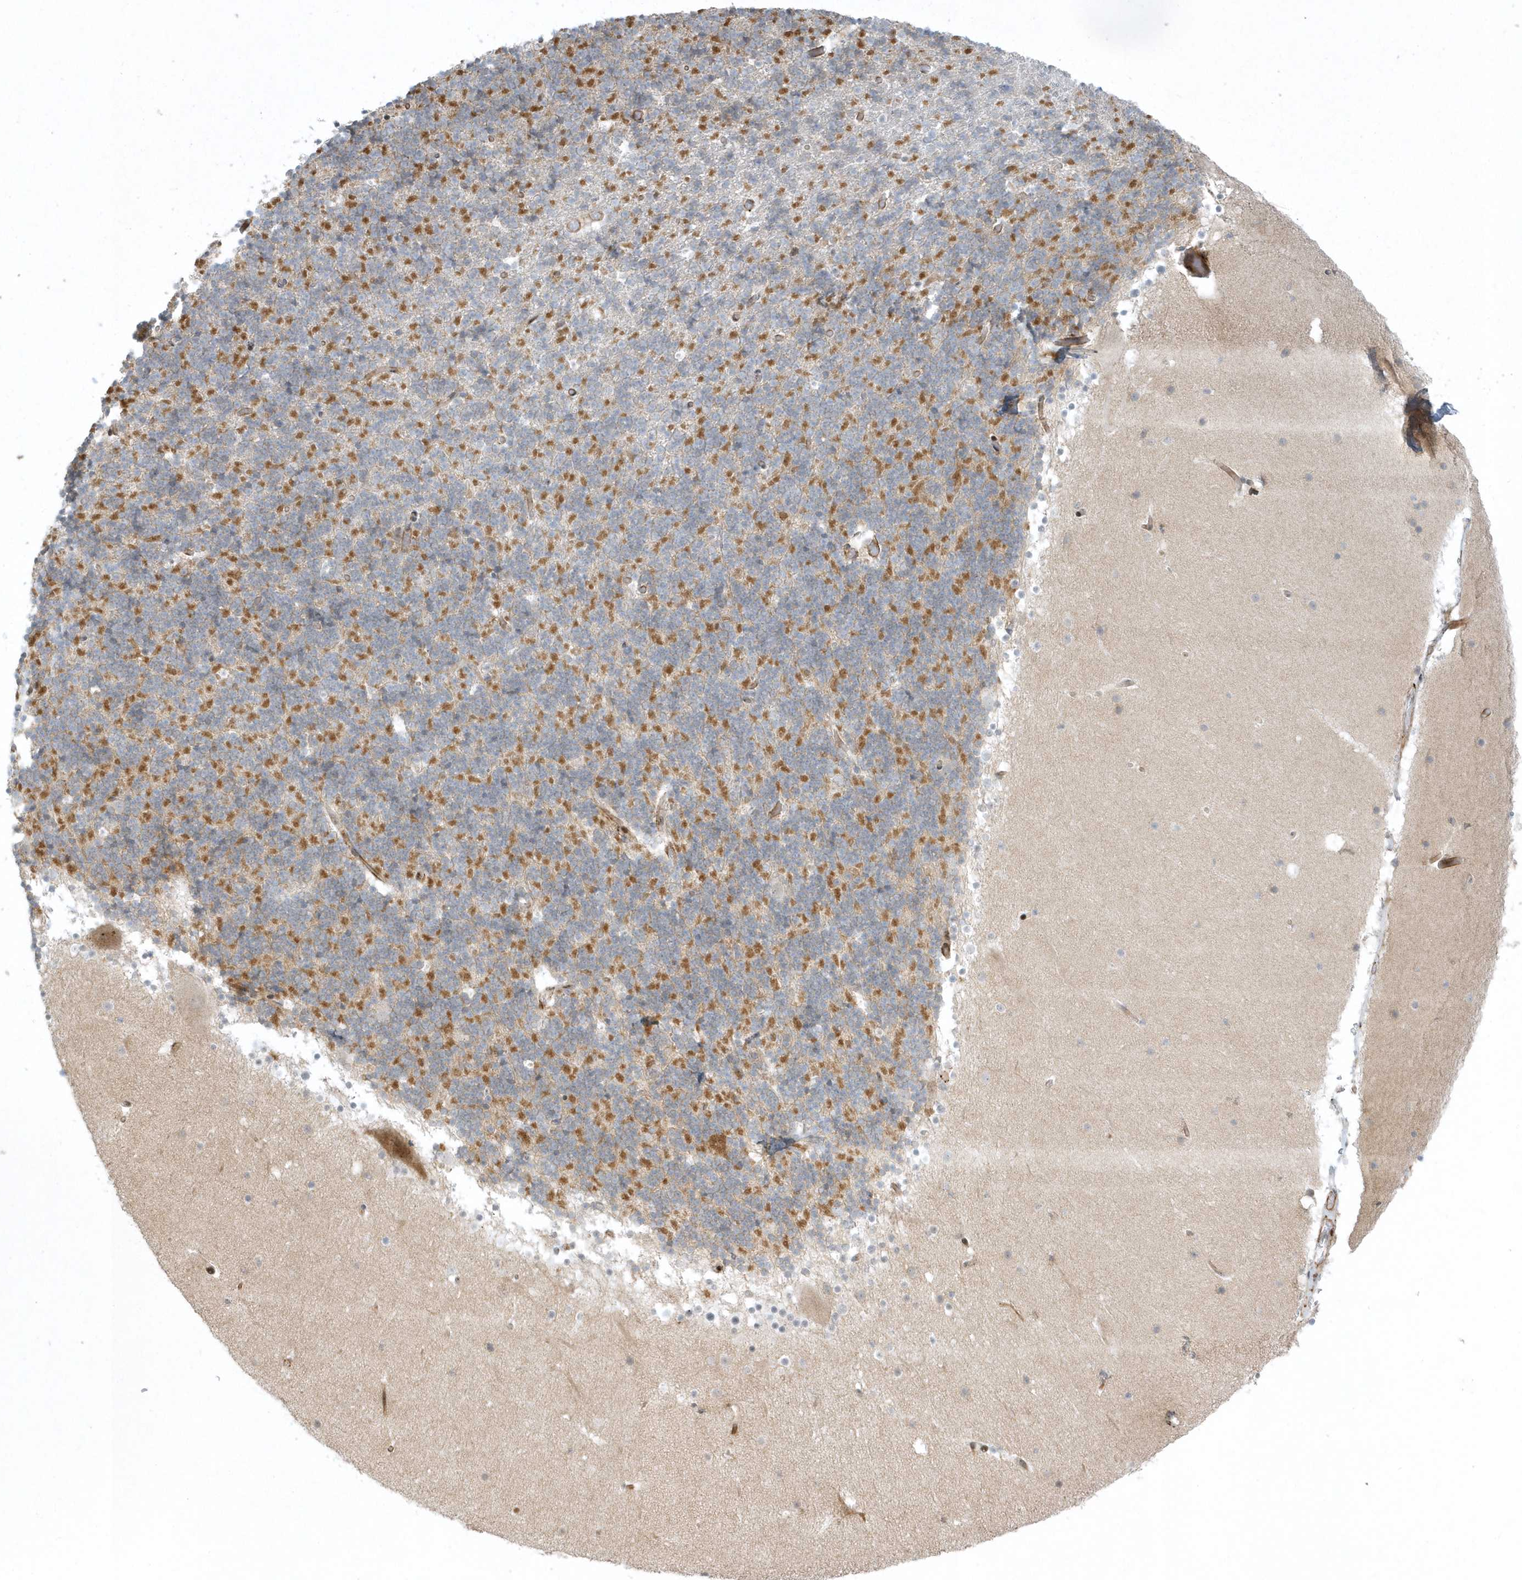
{"staining": {"intensity": "moderate", "quantity": "25%-75%", "location": "cytoplasmic/membranous"}, "tissue": "cerebellum", "cell_type": "Cells in granular layer", "image_type": "normal", "snomed": [{"axis": "morphology", "description": "Normal tissue, NOS"}, {"axis": "topography", "description": "Cerebellum"}], "caption": "Cerebellum stained with DAB IHC shows medium levels of moderate cytoplasmic/membranous expression in approximately 25%-75% of cells in granular layer. (brown staining indicates protein expression, while blue staining denotes nuclei).", "gene": "MASP2", "patient": {"sex": "male", "age": 57}}